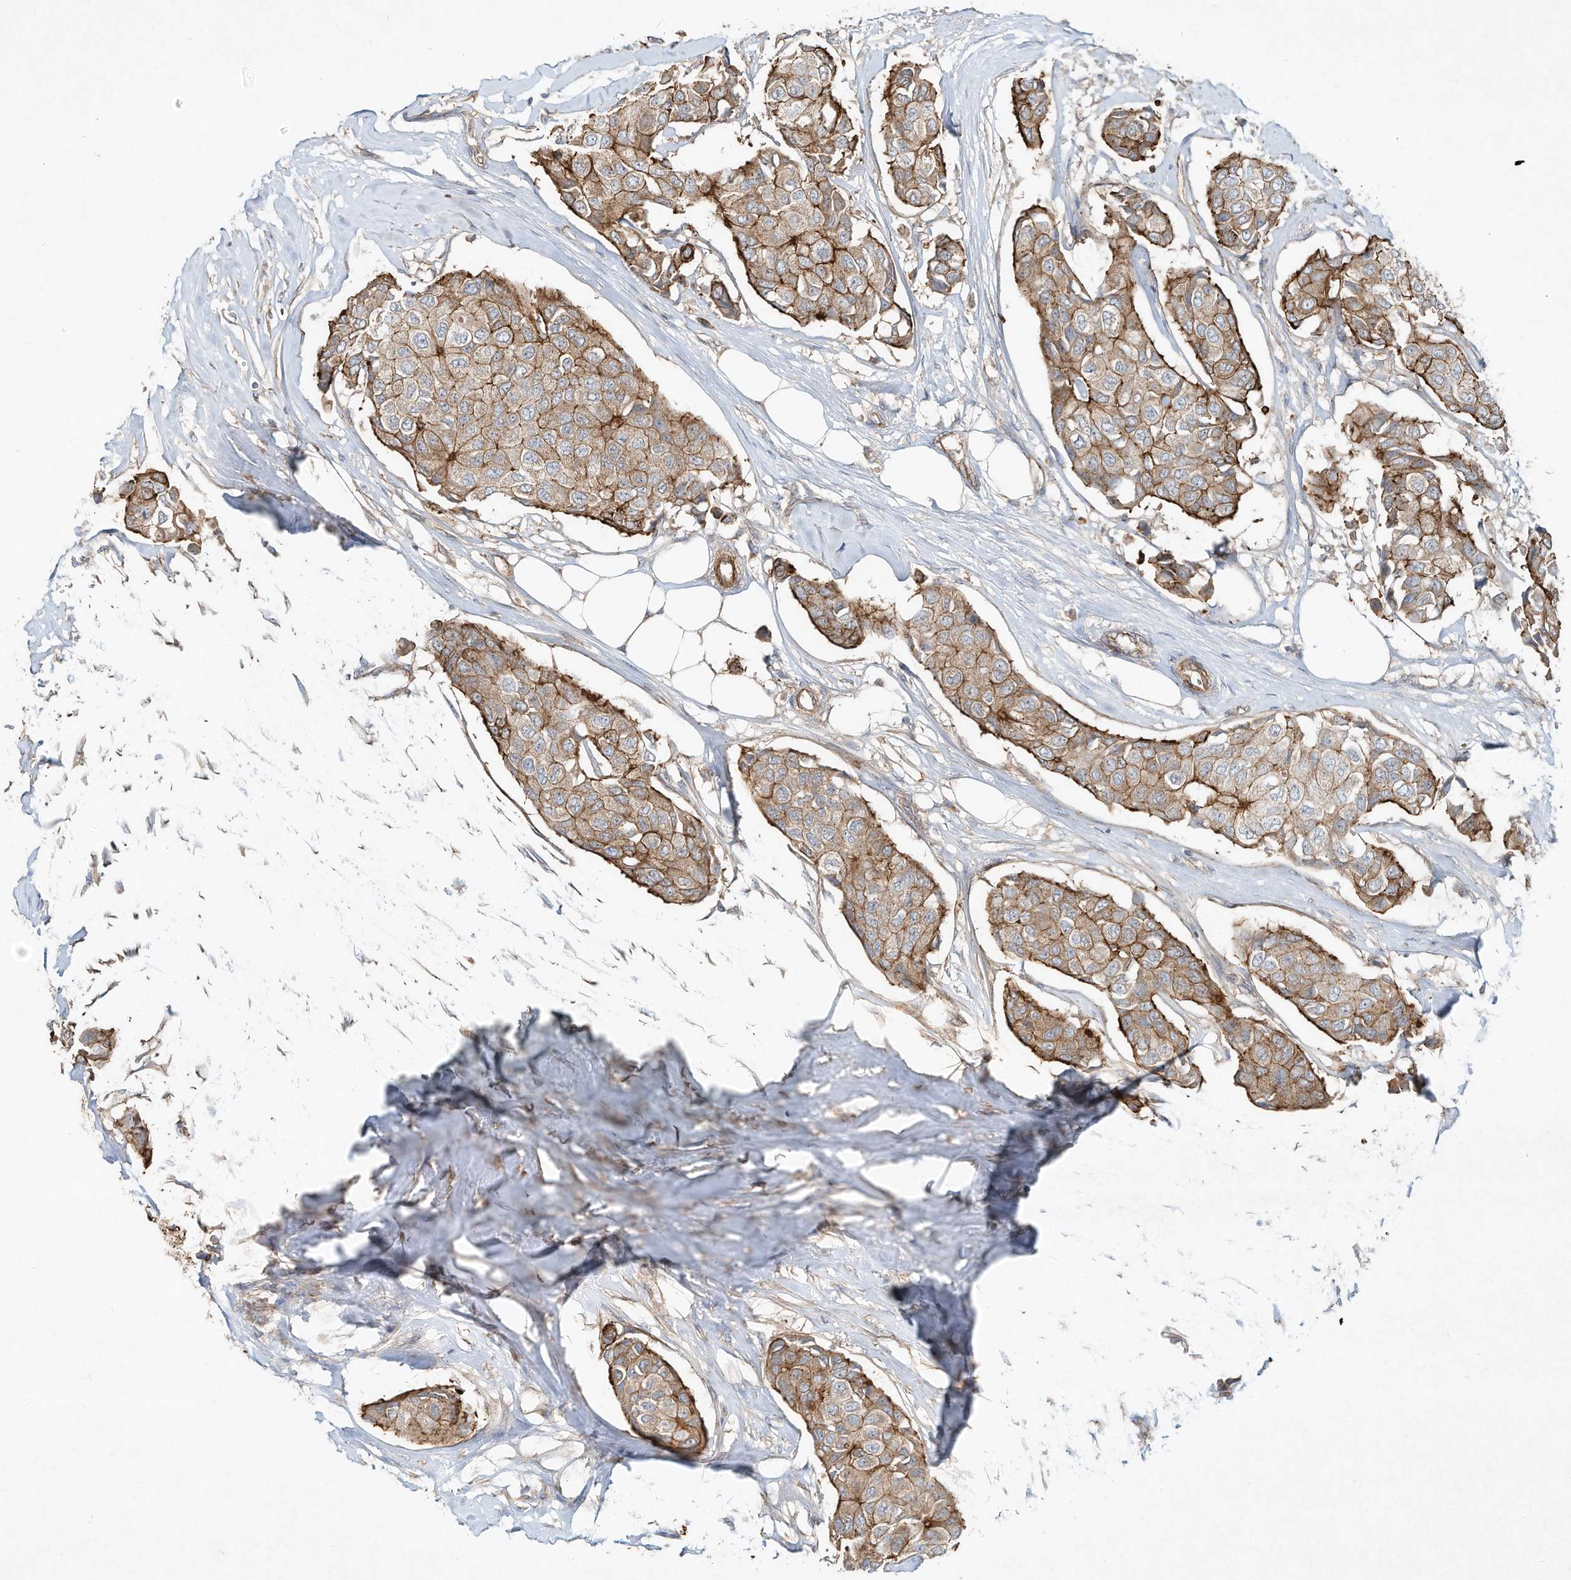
{"staining": {"intensity": "moderate", "quantity": ">75%", "location": "cytoplasmic/membranous"}, "tissue": "breast cancer", "cell_type": "Tumor cells", "image_type": "cancer", "snomed": [{"axis": "morphology", "description": "Duct carcinoma"}, {"axis": "topography", "description": "Breast"}], "caption": "There is medium levels of moderate cytoplasmic/membranous expression in tumor cells of breast cancer, as demonstrated by immunohistochemical staining (brown color).", "gene": "HTR5A", "patient": {"sex": "female", "age": 80}}